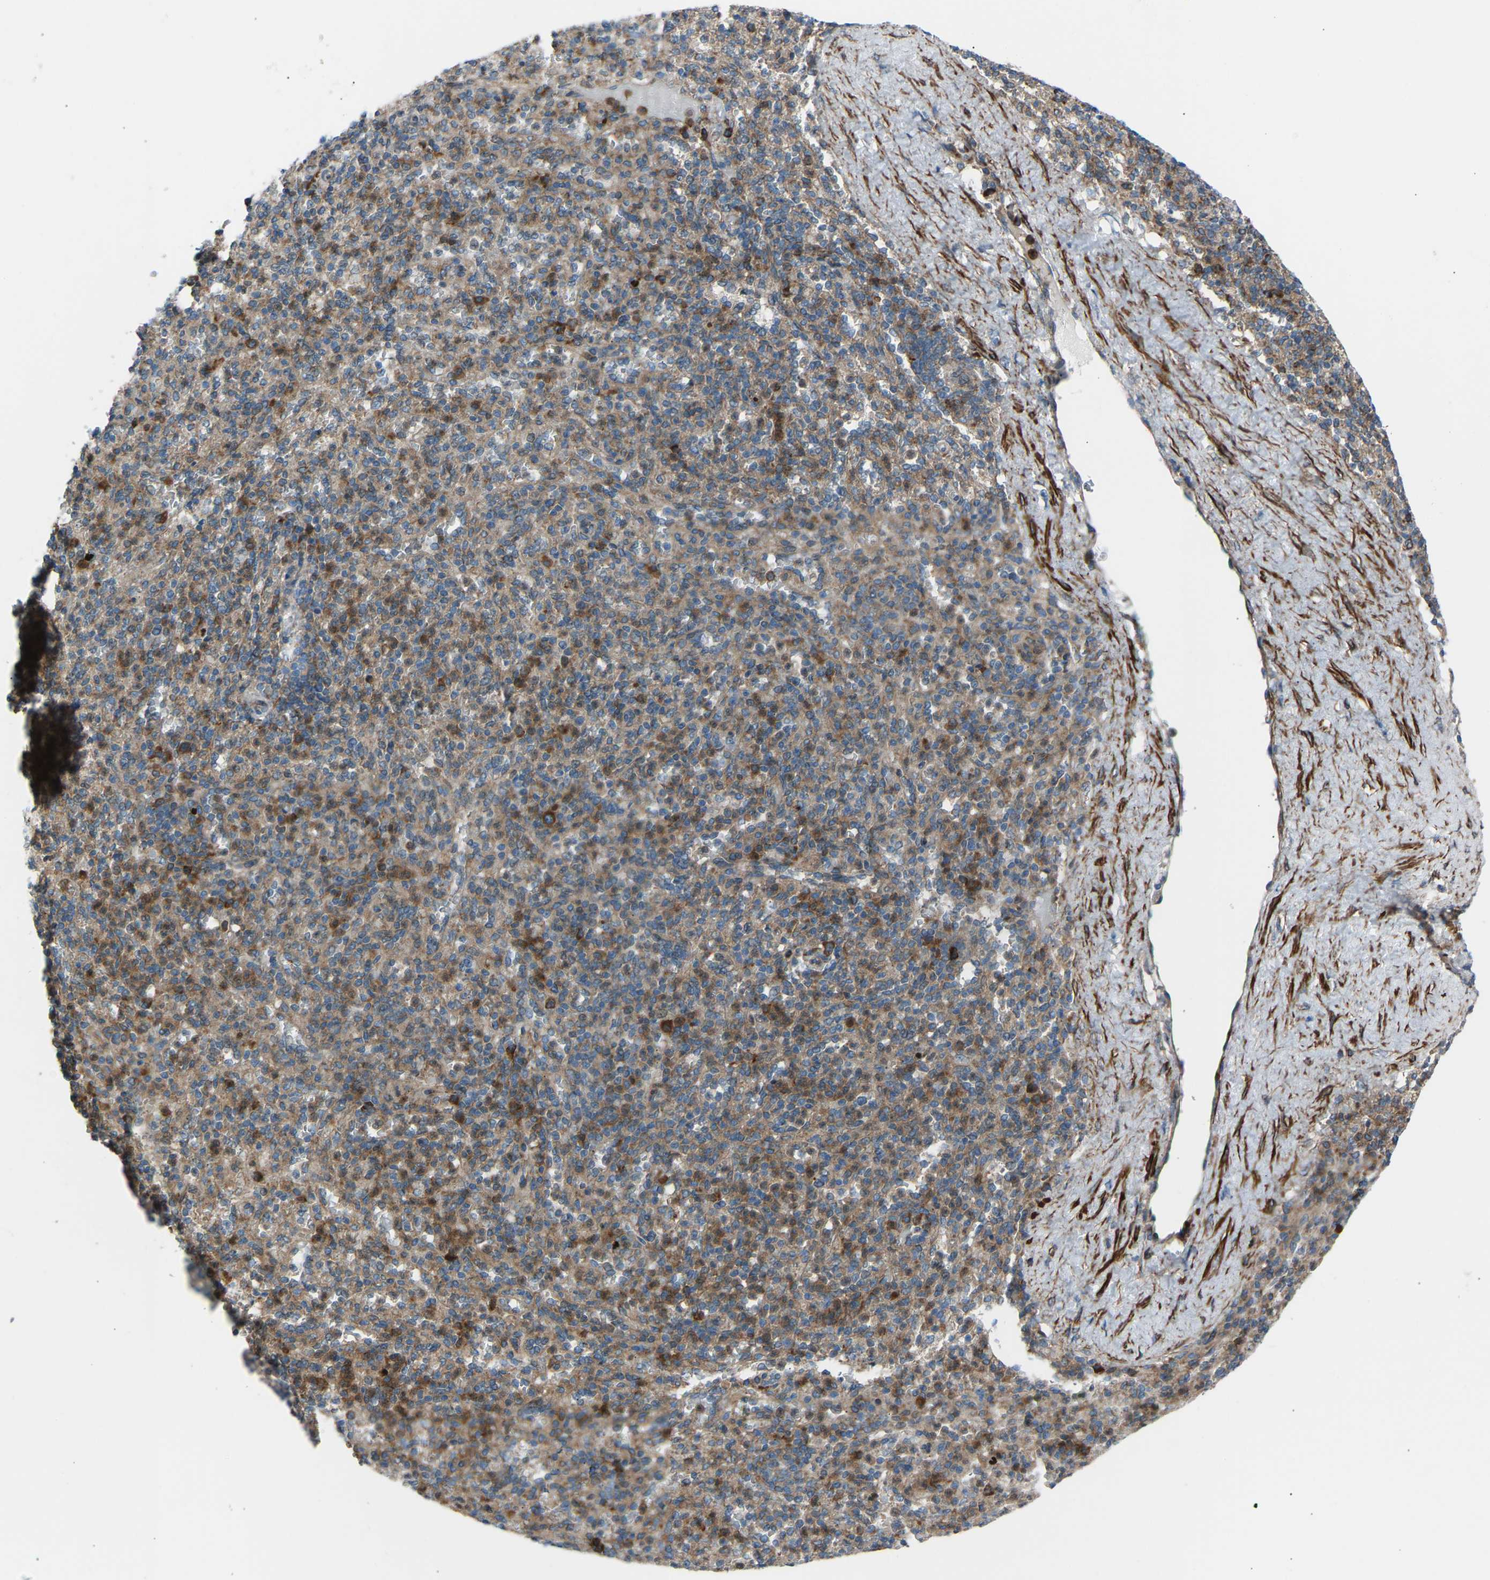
{"staining": {"intensity": "moderate", "quantity": ">75%", "location": "cytoplasmic/membranous"}, "tissue": "spleen", "cell_type": "Cells in red pulp", "image_type": "normal", "snomed": [{"axis": "morphology", "description": "Normal tissue, NOS"}, {"axis": "topography", "description": "Spleen"}], "caption": "Cells in red pulp exhibit medium levels of moderate cytoplasmic/membranous expression in about >75% of cells in unremarkable spleen. The staining is performed using DAB brown chromogen to label protein expression. The nuclei are counter-stained blue using hematoxylin.", "gene": "VPS41", "patient": {"sex": "male", "age": 36}}